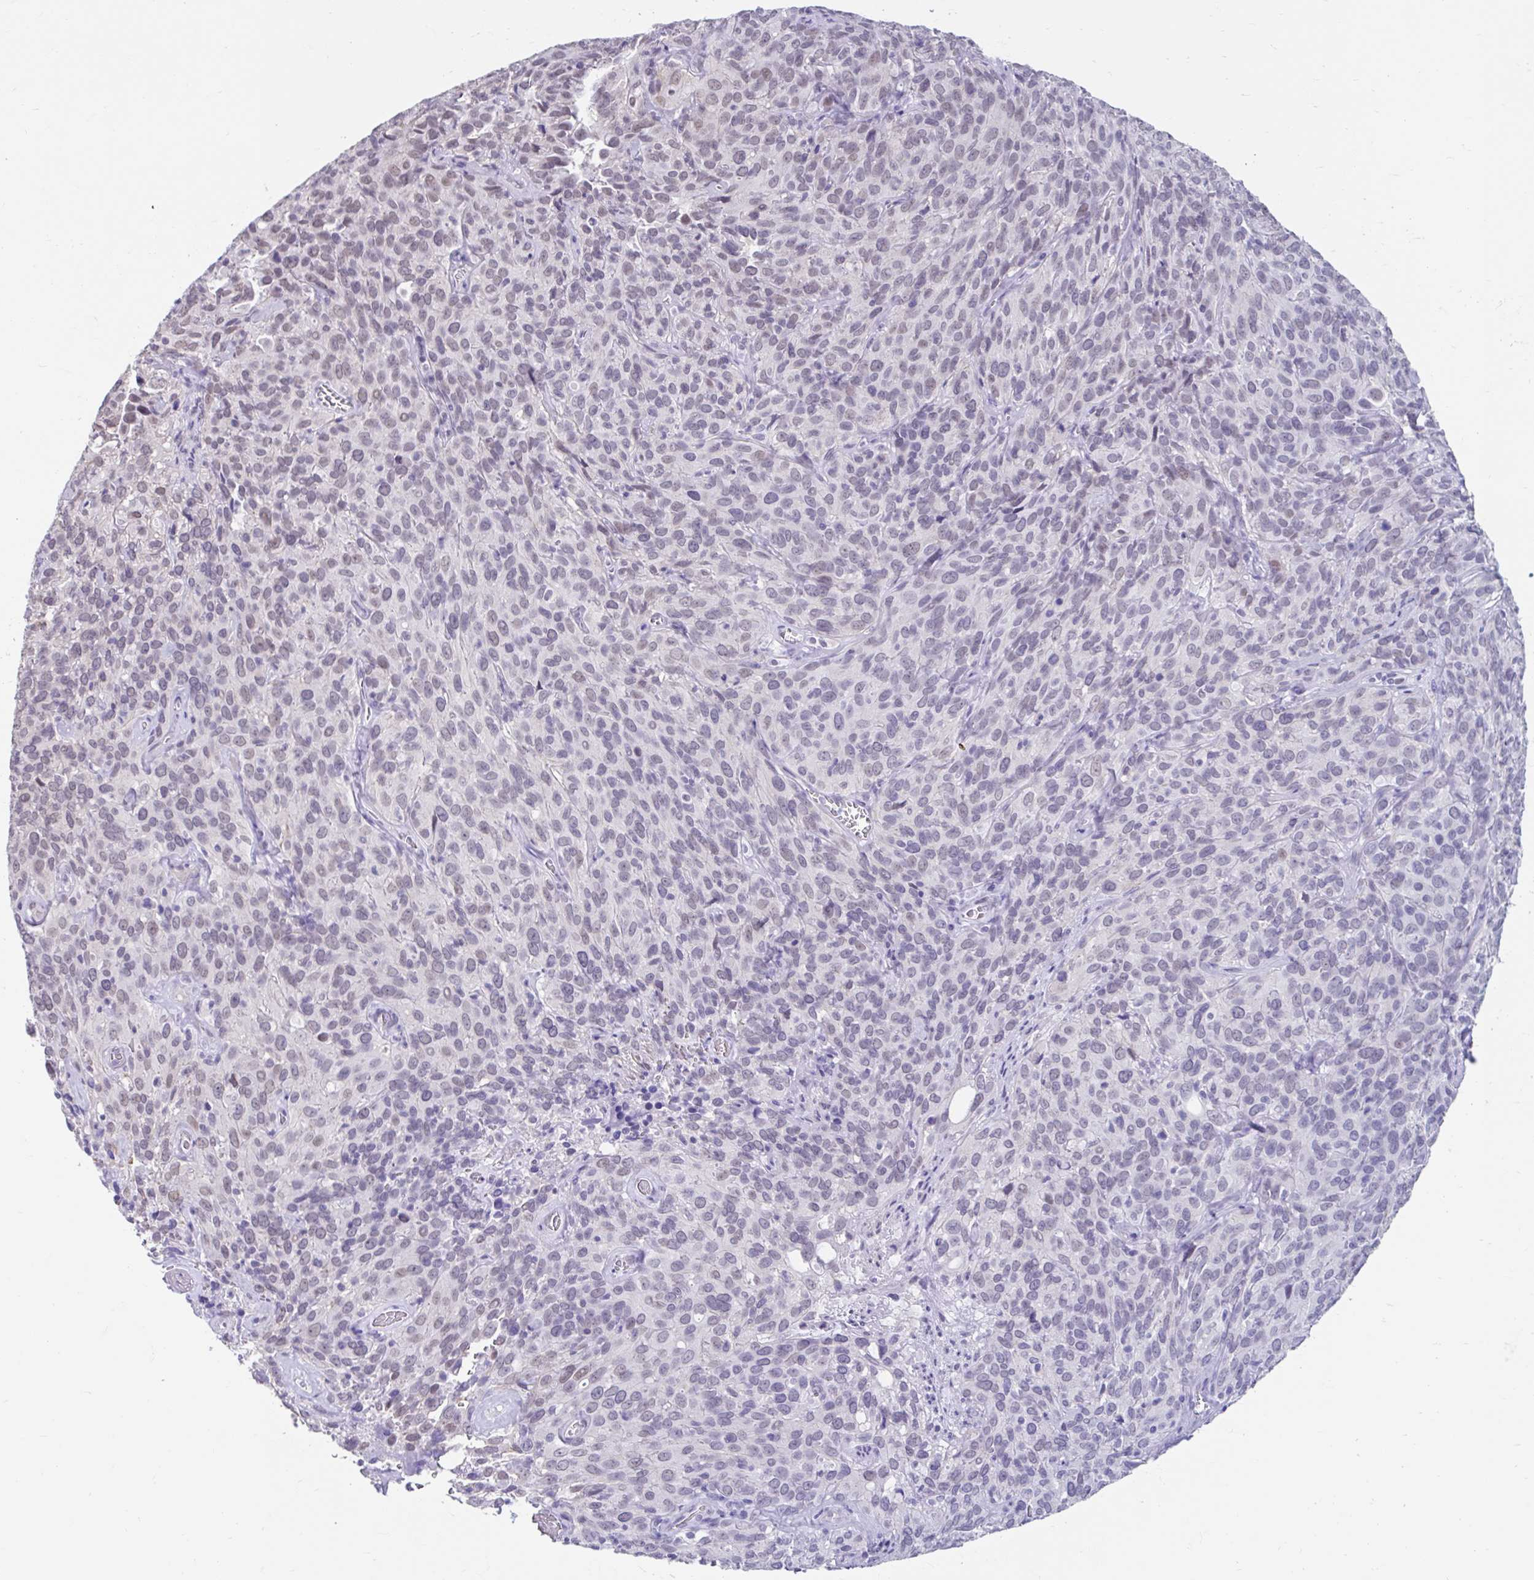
{"staining": {"intensity": "weak", "quantity": "<25%", "location": "nuclear"}, "tissue": "cervical cancer", "cell_type": "Tumor cells", "image_type": "cancer", "snomed": [{"axis": "morphology", "description": "Squamous cell carcinoma, NOS"}, {"axis": "topography", "description": "Cervix"}], "caption": "Photomicrograph shows no protein expression in tumor cells of cervical cancer (squamous cell carcinoma) tissue. The staining was performed using DAB to visualize the protein expression in brown, while the nuclei were stained in blue with hematoxylin (Magnification: 20x).", "gene": "DCAF17", "patient": {"sex": "female", "age": 51}}